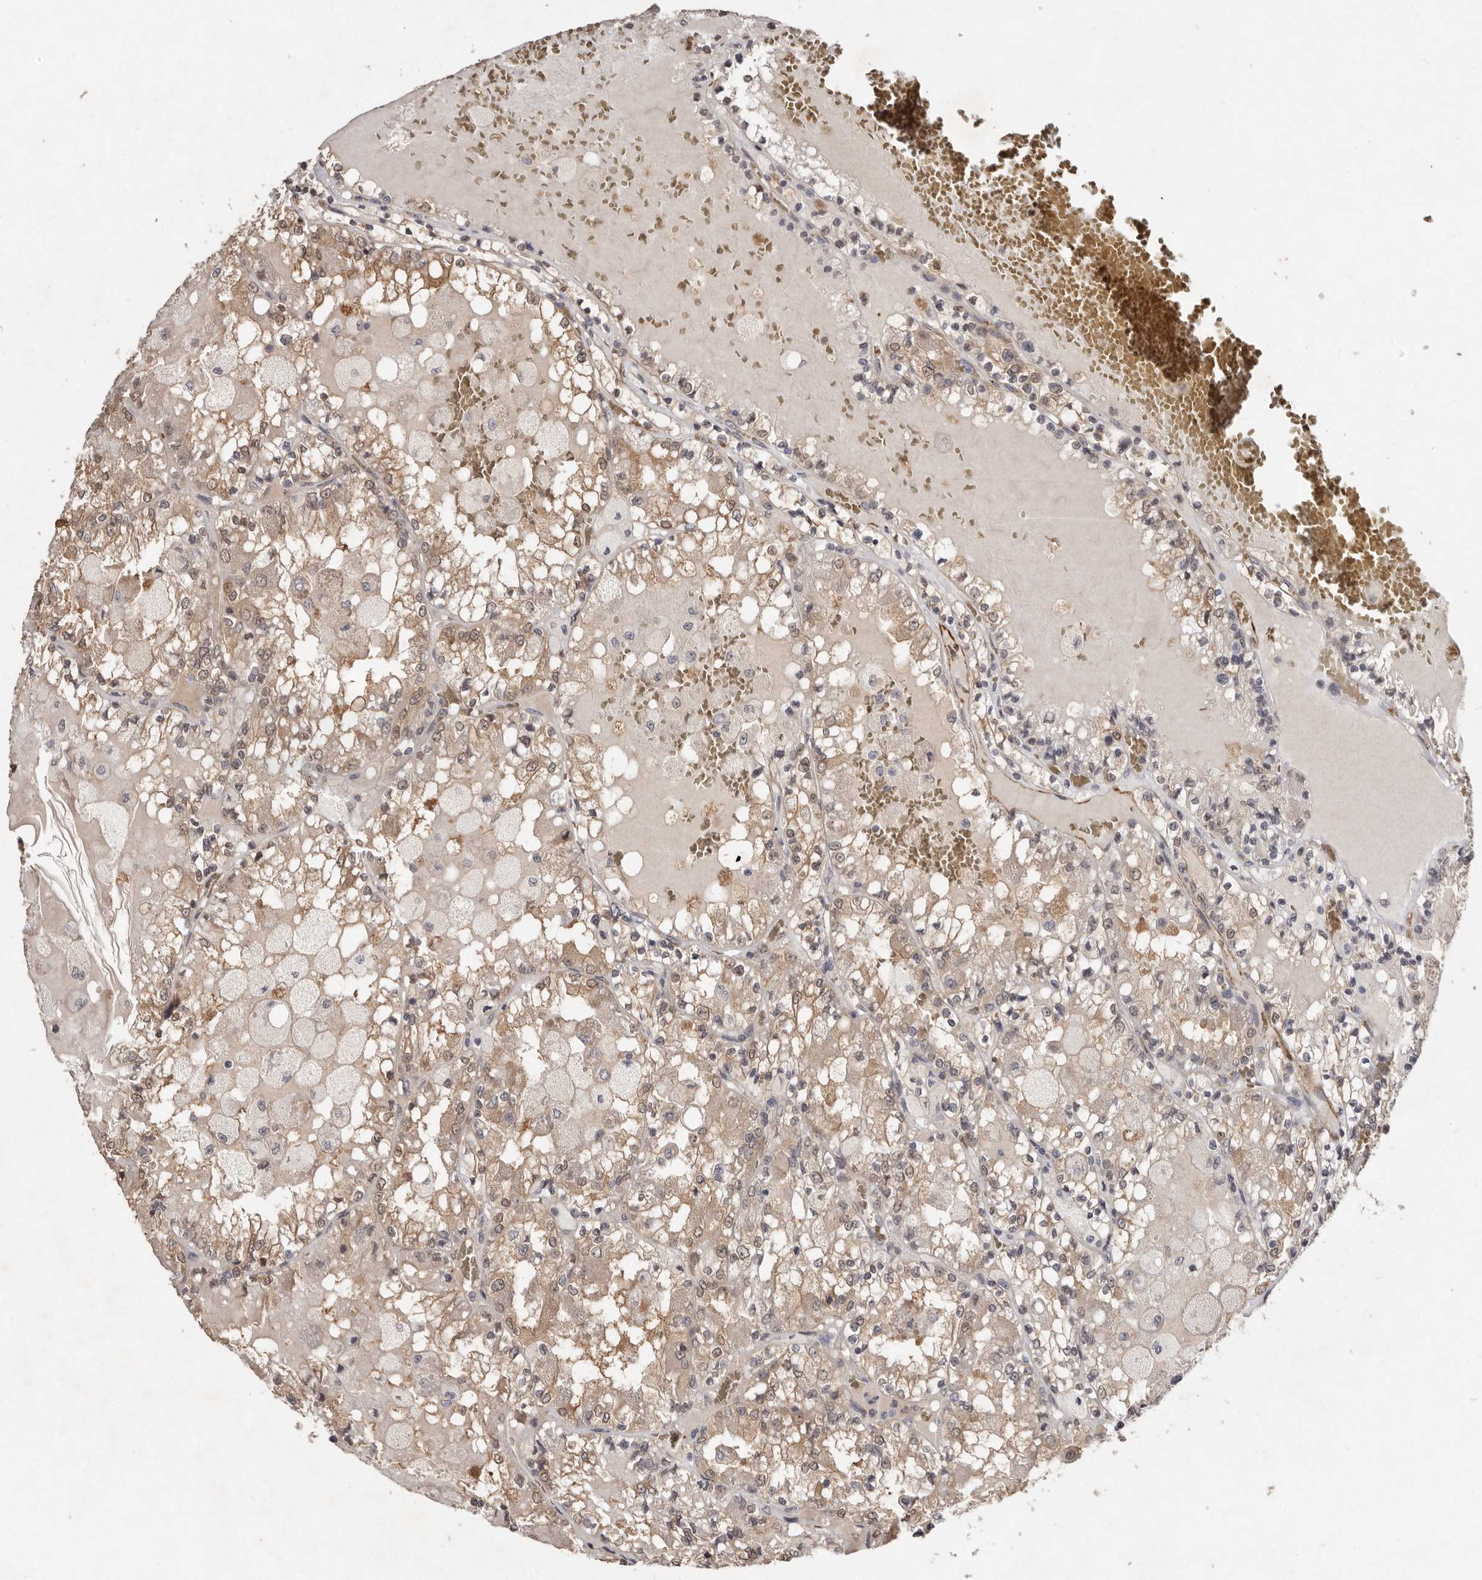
{"staining": {"intensity": "weak", "quantity": ">75%", "location": "cytoplasmic/membranous"}, "tissue": "renal cancer", "cell_type": "Tumor cells", "image_type": "cancer", "snomed": [{"axis": "morphology", "description": "Adenocarcinoma, NOS"}, {"axis": "topography", "description": "Kidney"}], "caption": "Protein staining exhibits weak cytoplasmic/membranous positivity in approximately >75% of tumor cells in renal cancer (adenocarcinoma).", "gene": "SULT1E1", "patient": {"sex": "female", "age": 56}}